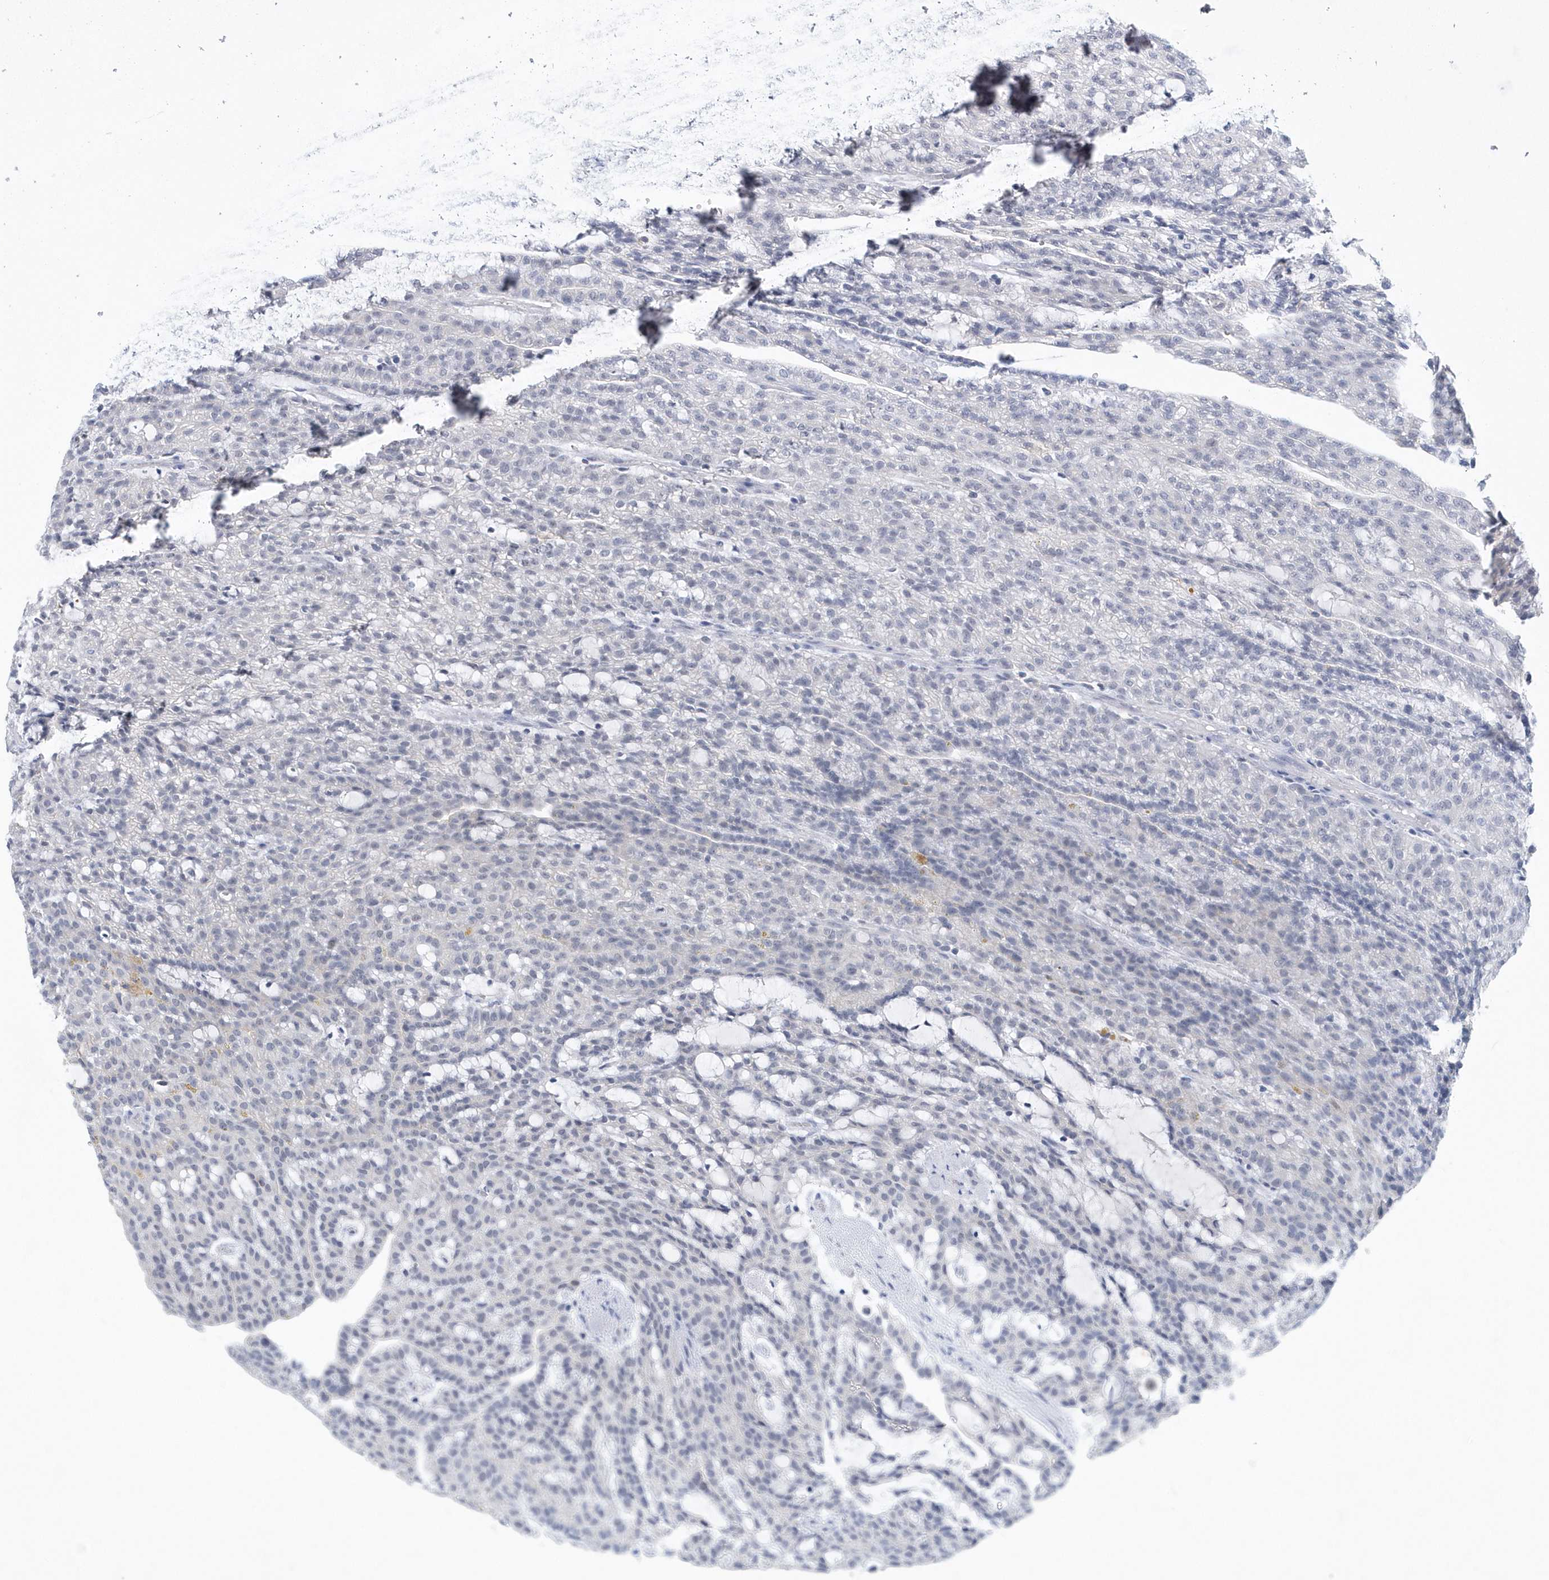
{"staining": {"intensity": "negative", "quantity": "none", "location": "none"}, "tissue": "renal cancer", "cell_type": "Tumor cells", "image_type": "cancer", "snomed": [{"axis": "morphology", "description": "Adenocarcinoma, NOS"}, {"axis": "topography", "description": "Kidney"}], "caption": "Tumor cells show no significant positivity in renal cancer.", "gene": "SRGAP3", "patient": {"sex": "male", "age": 63}}